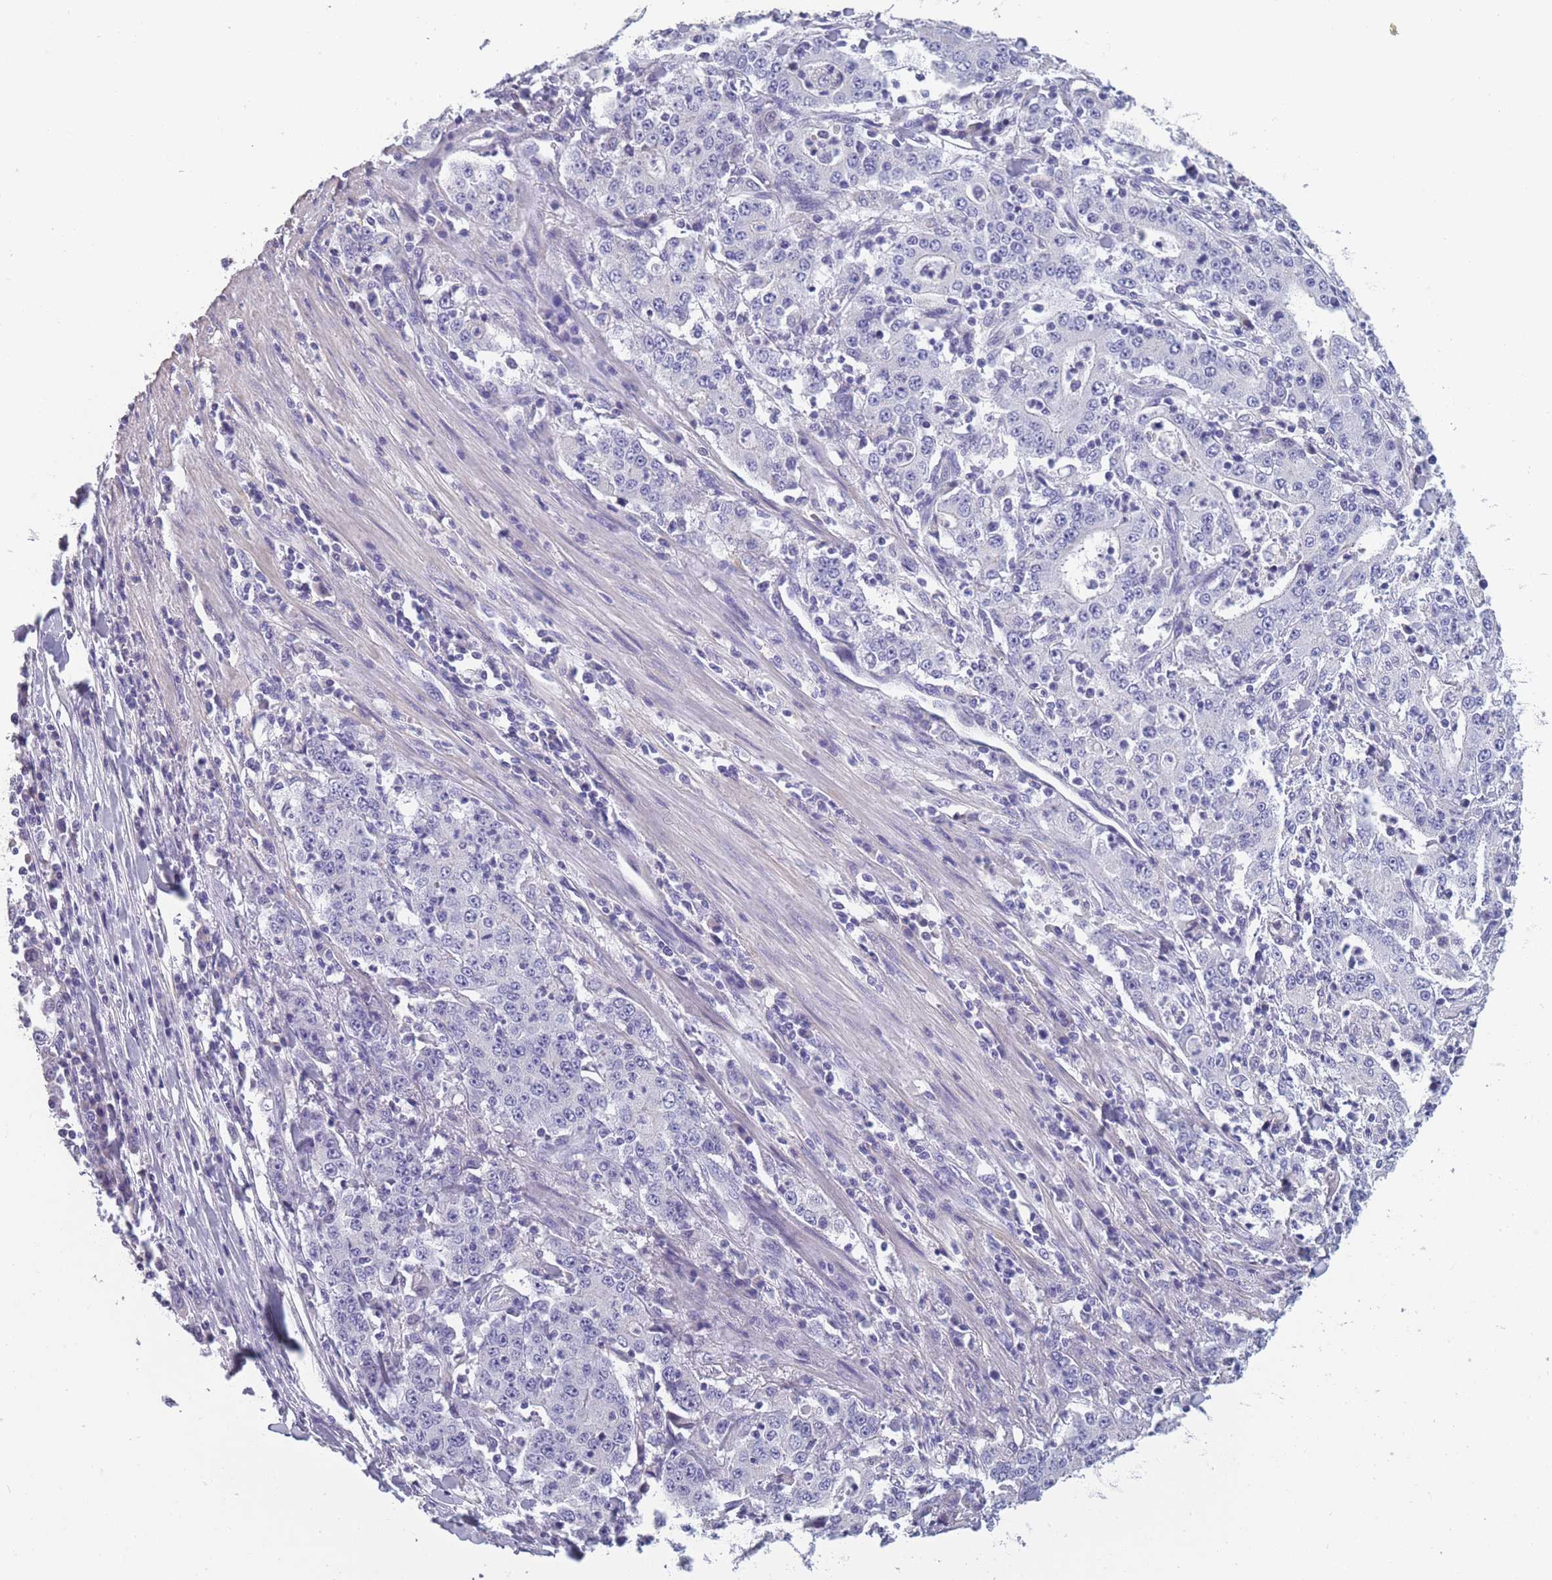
{"staining": {"intensity": "negative", "quantity": "none", "location": "none"}, "tissue": "stomach cancer", "cell_type": "Tumor cells", "image_type": "cancer", "snomed": [{"axis": "morphology", "description": "Normal tissue, NOS"}, {"axis": "morphology", "description": "Adenocarcinoma, NOS"}, {"axis": "topography", "description": "Stomach, upper"}, {"axis": "topography", "description": "Stomach"}], "caption": "High power microscopy image of an immunohistochemistry (IHC) micrograph of stomach adenocarcinoma, revealing no significant positivity in tumor cells. The staining is performed using DAB (3,3'-diaminobenzidine) brown chromogen with nuclei counter-stained in using hematoxylin.", "gene": "OR4C5", "patient": {"sex": "male", "age": 59}}